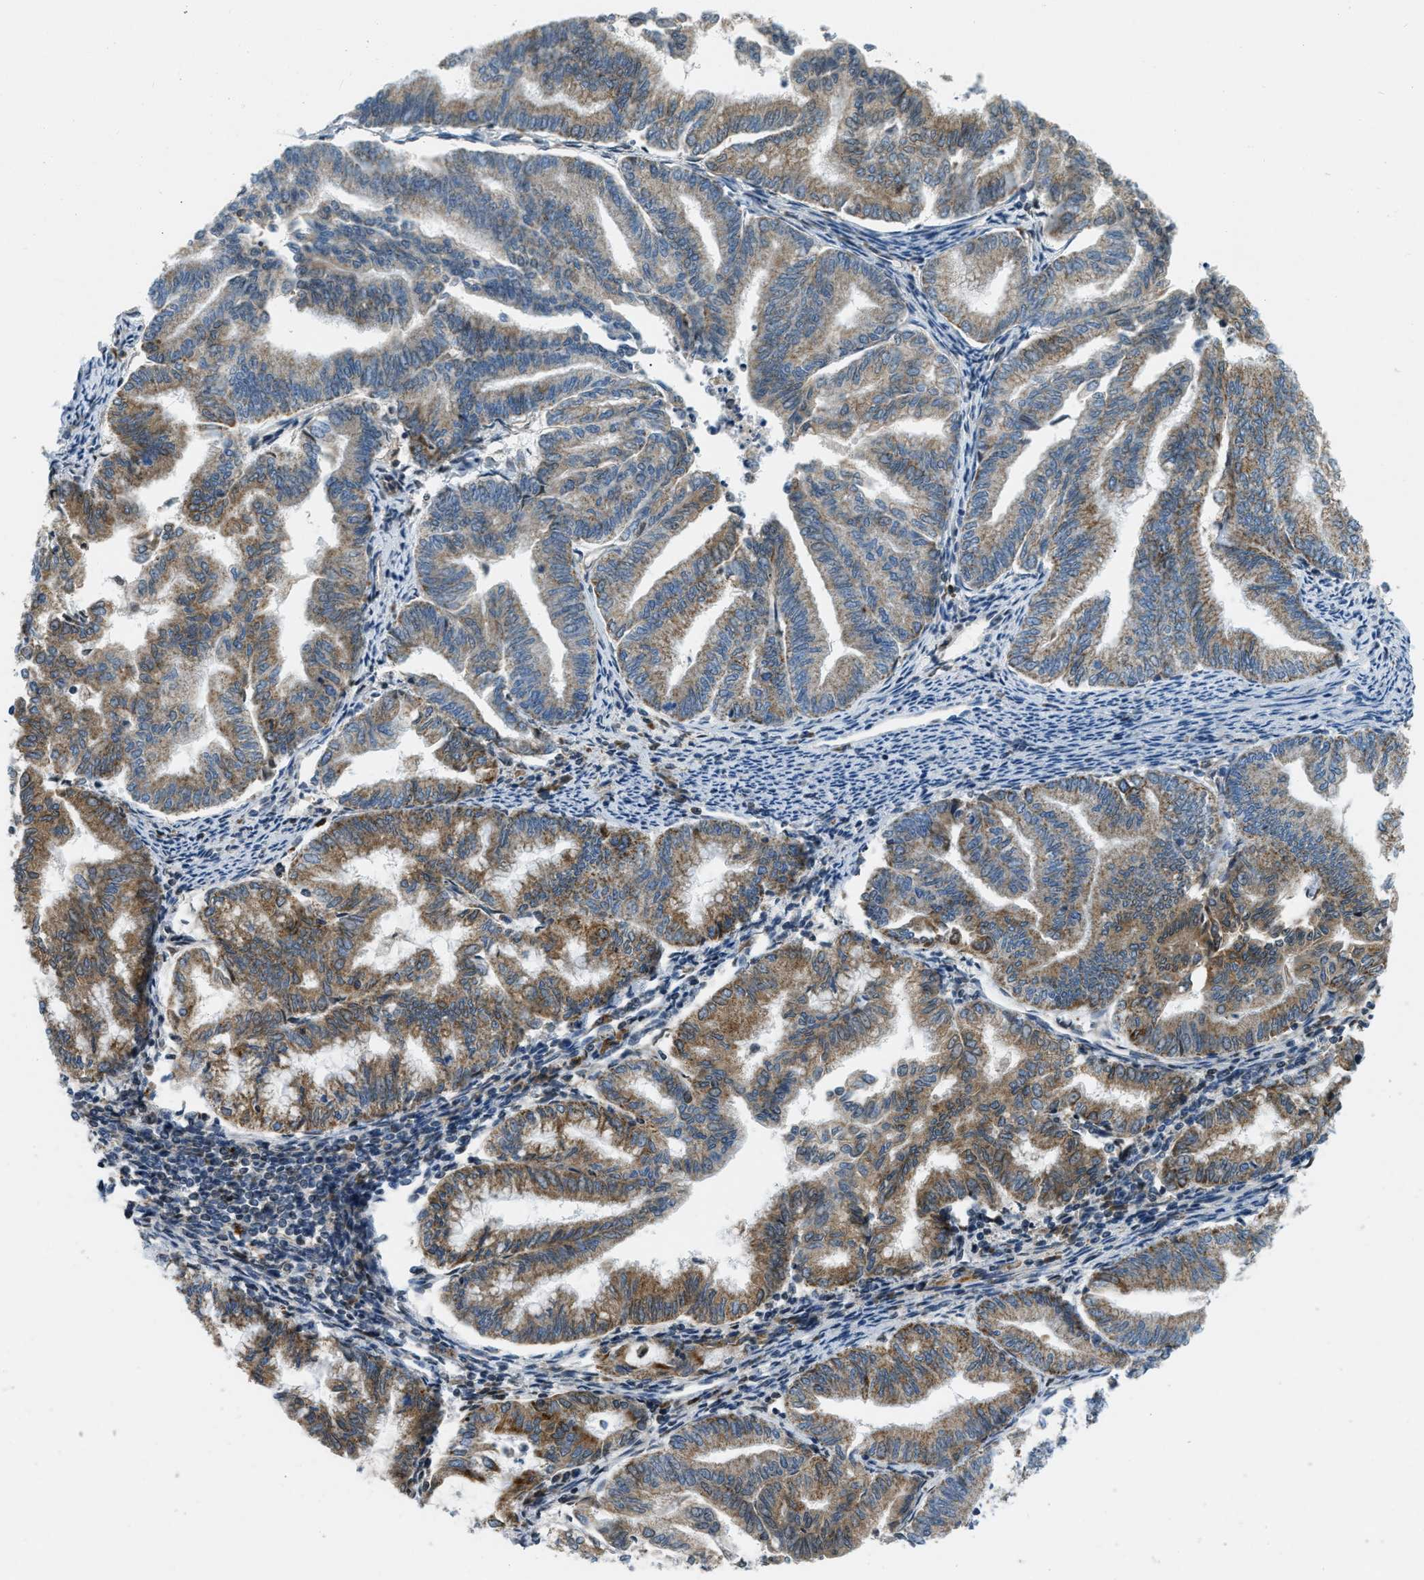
{"staining": {"intensity": "moderate", "quantity": ">75%", "location": "cytoplasmic/membranous"}, "tissue": "endometrial cancer", "cell_type": "Tumor cells", "image_type": "cancer", "snomed": [{"axis": "morphology", "description": "Adenocarcinoma, NOS"}, {"axis": "topography", "description": "Endometrium"}], "caption": "Protein staining of endometrial cancer (adenocarcinoma) tissue displays moderate cytoplasmic/membranous positivity in approximately >75% of tumor cells.", "gene": "ACADVL", "patient": {"sex": "female", "age": 79}}